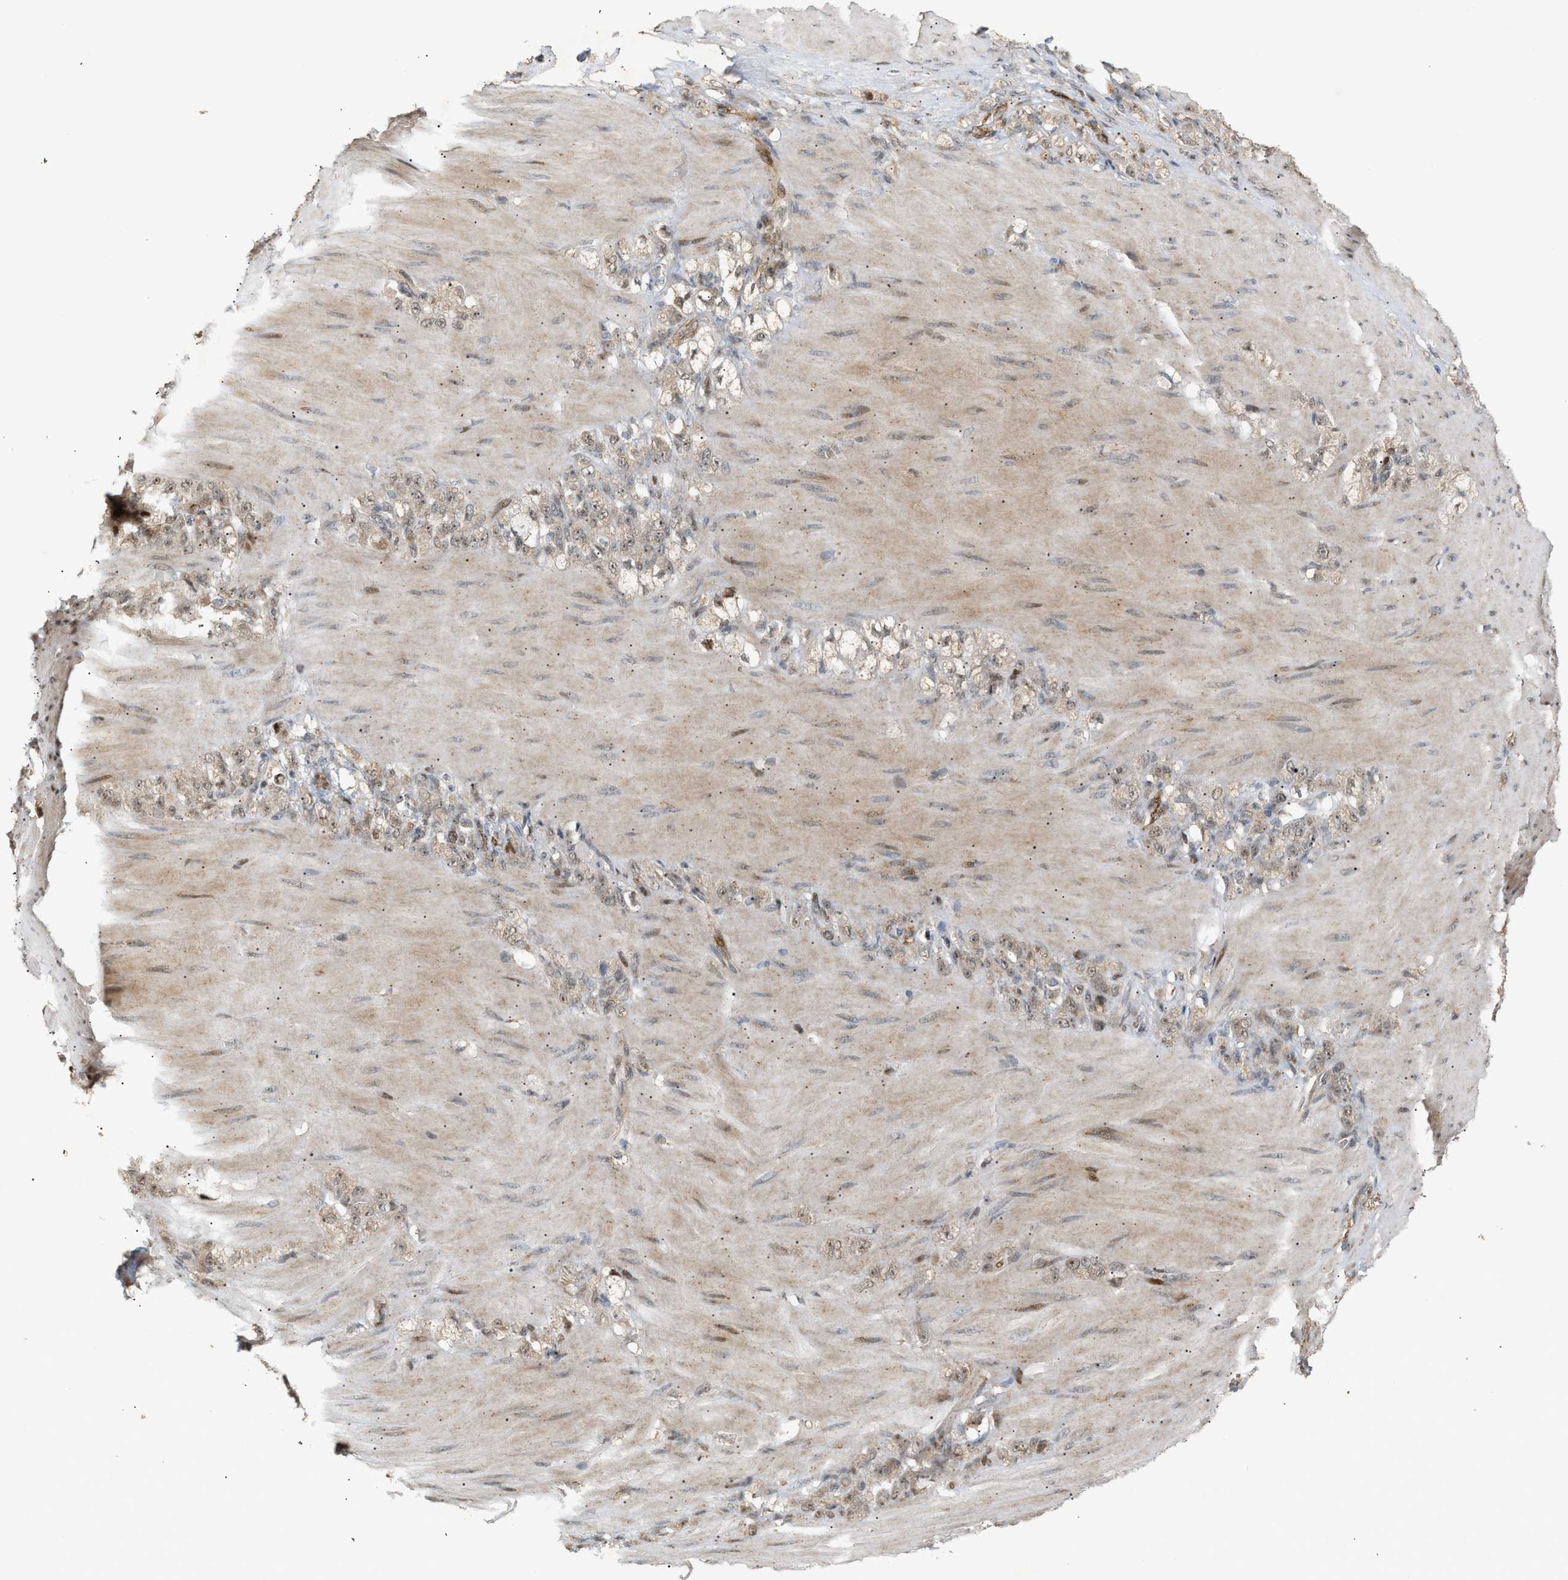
{"staining": {"intensity": "weak", "quantity": ">75%", "location": "nuclear"}, "tissue": "stomach cancer", "cell_type": "Tumor cells", "image_type": "cancer", "snomed": [{"axis": "morphology", "description": "Normal tissue, NOS"}, {"axis": "morphology", "description": "Adenocarcinoma, NOS"}, {"axis": "topography", "description": "Stomach"}], "caption": "Stomach cancer stained for a protein (brown) displays weak nuclear positive staining in about >75% of tumor cells.", "gene": "ZFAND5", "patient": {"sex": "male", "age": 82}}